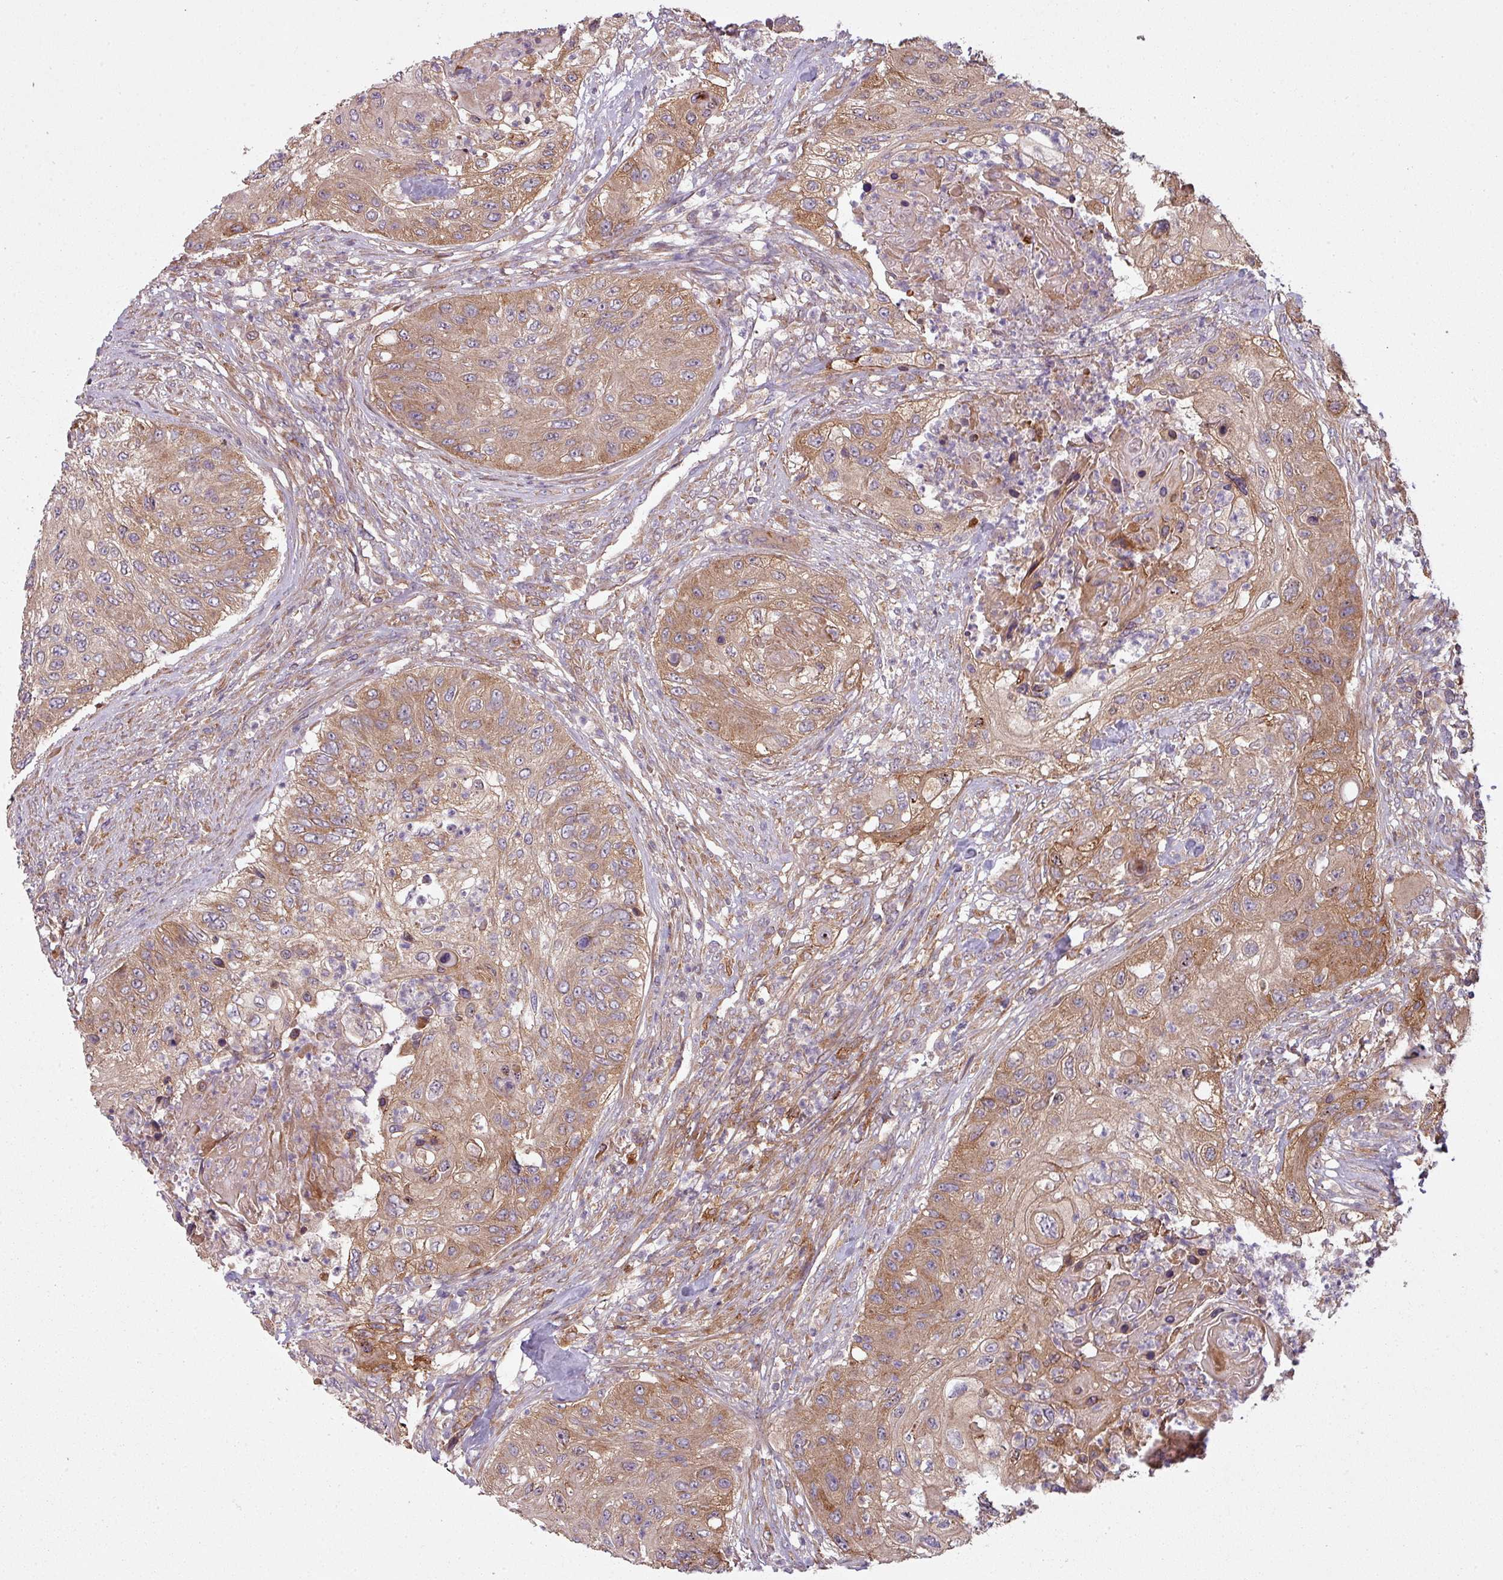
{"staining": {"intensity": "moderate", "quantity": ">75%", "location": "cytoplasmic/membranous"}, "tissue": "urothelial cancer", "cell_type": "Tumor cells", "image_type": "cancer", "snomed": [{"axis": "morphology", "description": "Urothelial carcinoma, High grade"}, {"axis": "topography", "description": "Urinary bladder"}], "caption": "Urothelial cancer tissue reveals moderate cytoplasmic/membranous staining in approximately >75% of tumor cells", "gene": "SNRNP25", "patient": {"sex": "female", "age": 60}}